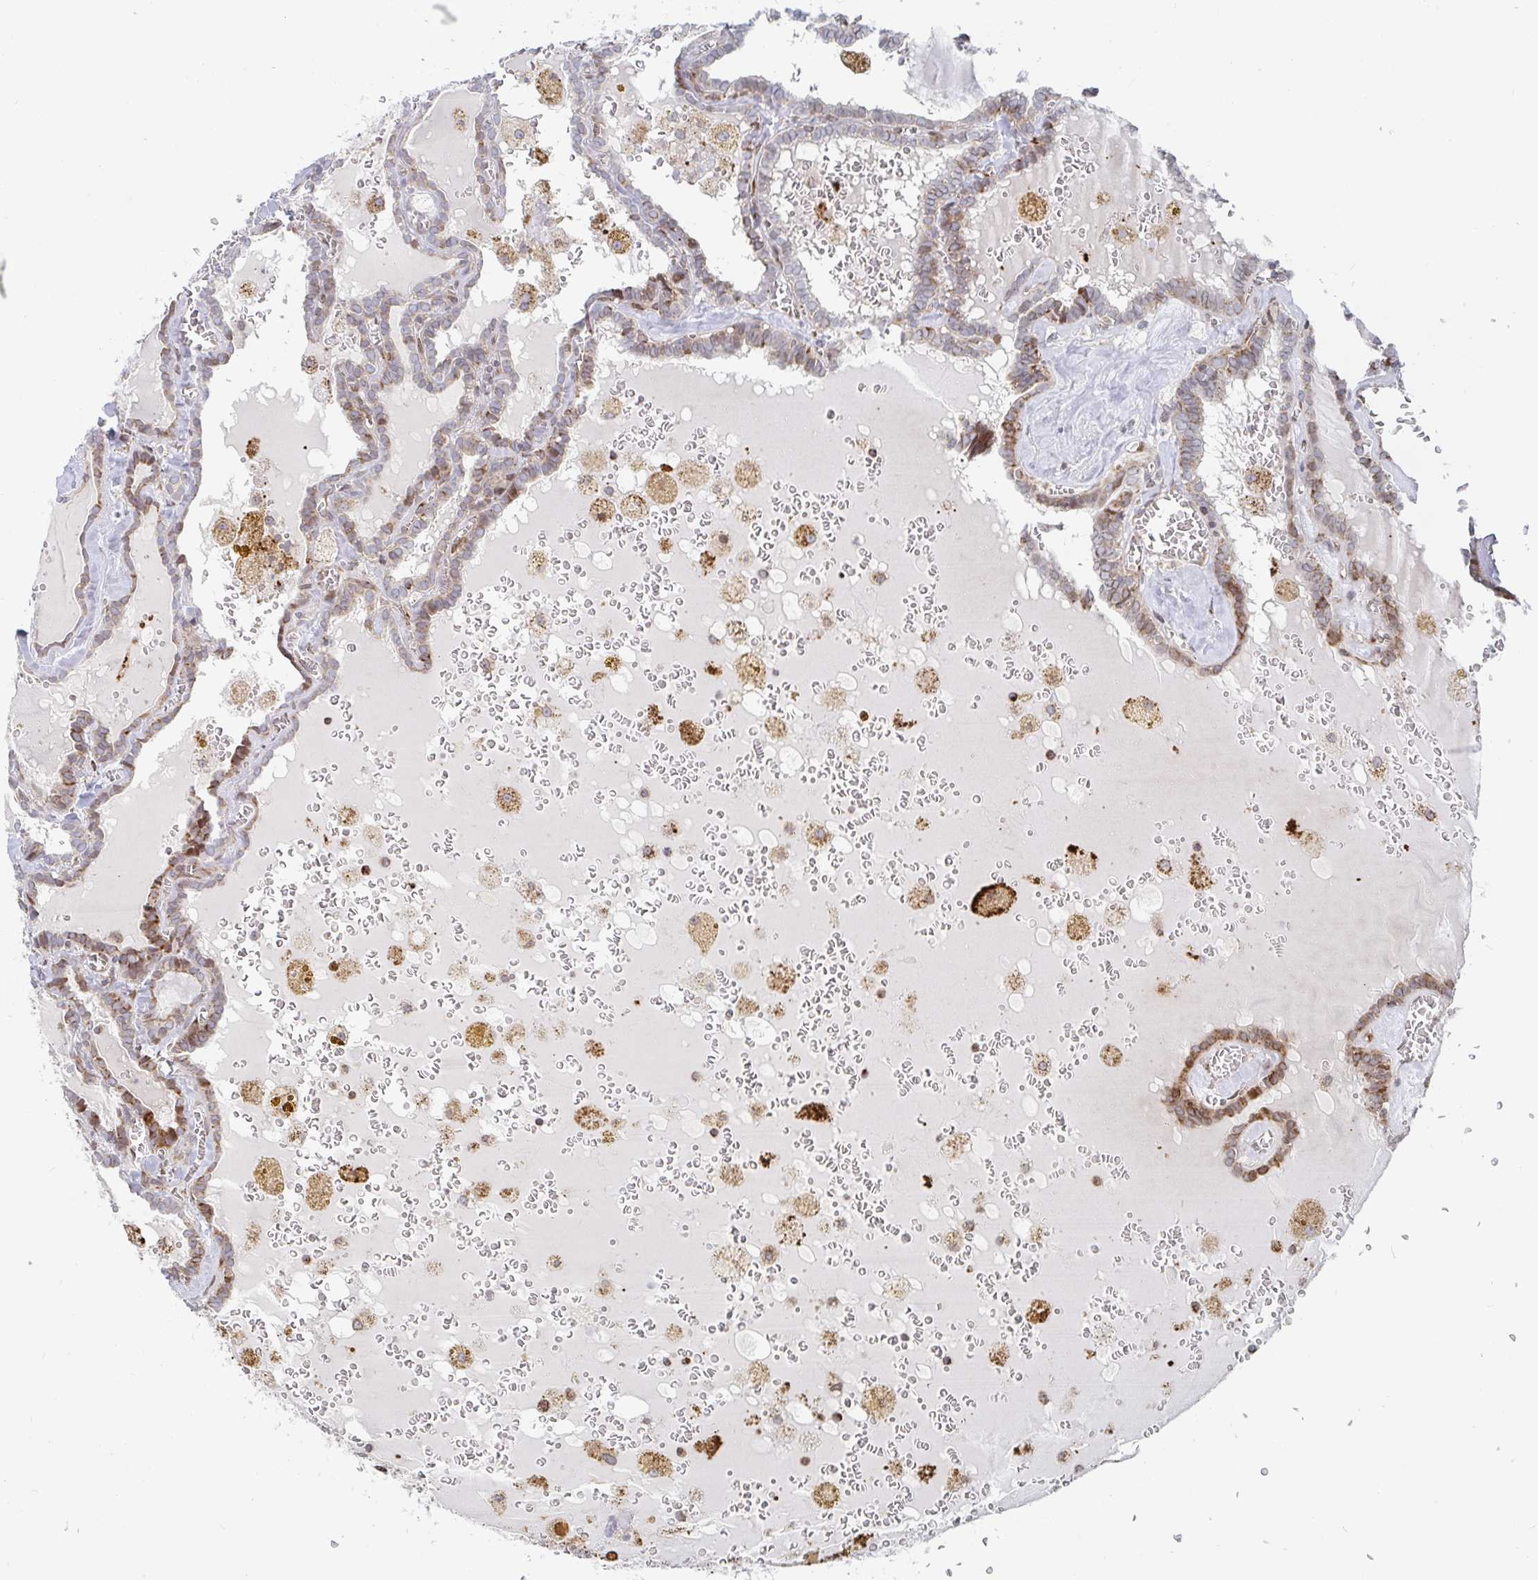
{"staining": {"intensity": "moderate", "quantity": "25%-75%", "location": "cytoplasmic/membranous"}, "tissue": "thyroid cancer", "cell_type": "Tumor cells", "image_type": "cancer", "snomed": [{"axis": "morphology", "description": "Papillary adenocarcinoma, NOS"}, {"axis": "topography", "description": "Thyroid gland"}], "caption": "Immunohistochemical staining of human papillary adenocarcinoma (thyroid) shows medium levels of moderate cytoplasmic/membranous protein expression in approximately 25%-75% of tumor cells. The staining is performed using DAB brown chromogen to label protein expression. The nuclei are counter-stained blue using hematoxylin.", "gene": "STARD8", "patient": {"sex": "female", "age": 39}}